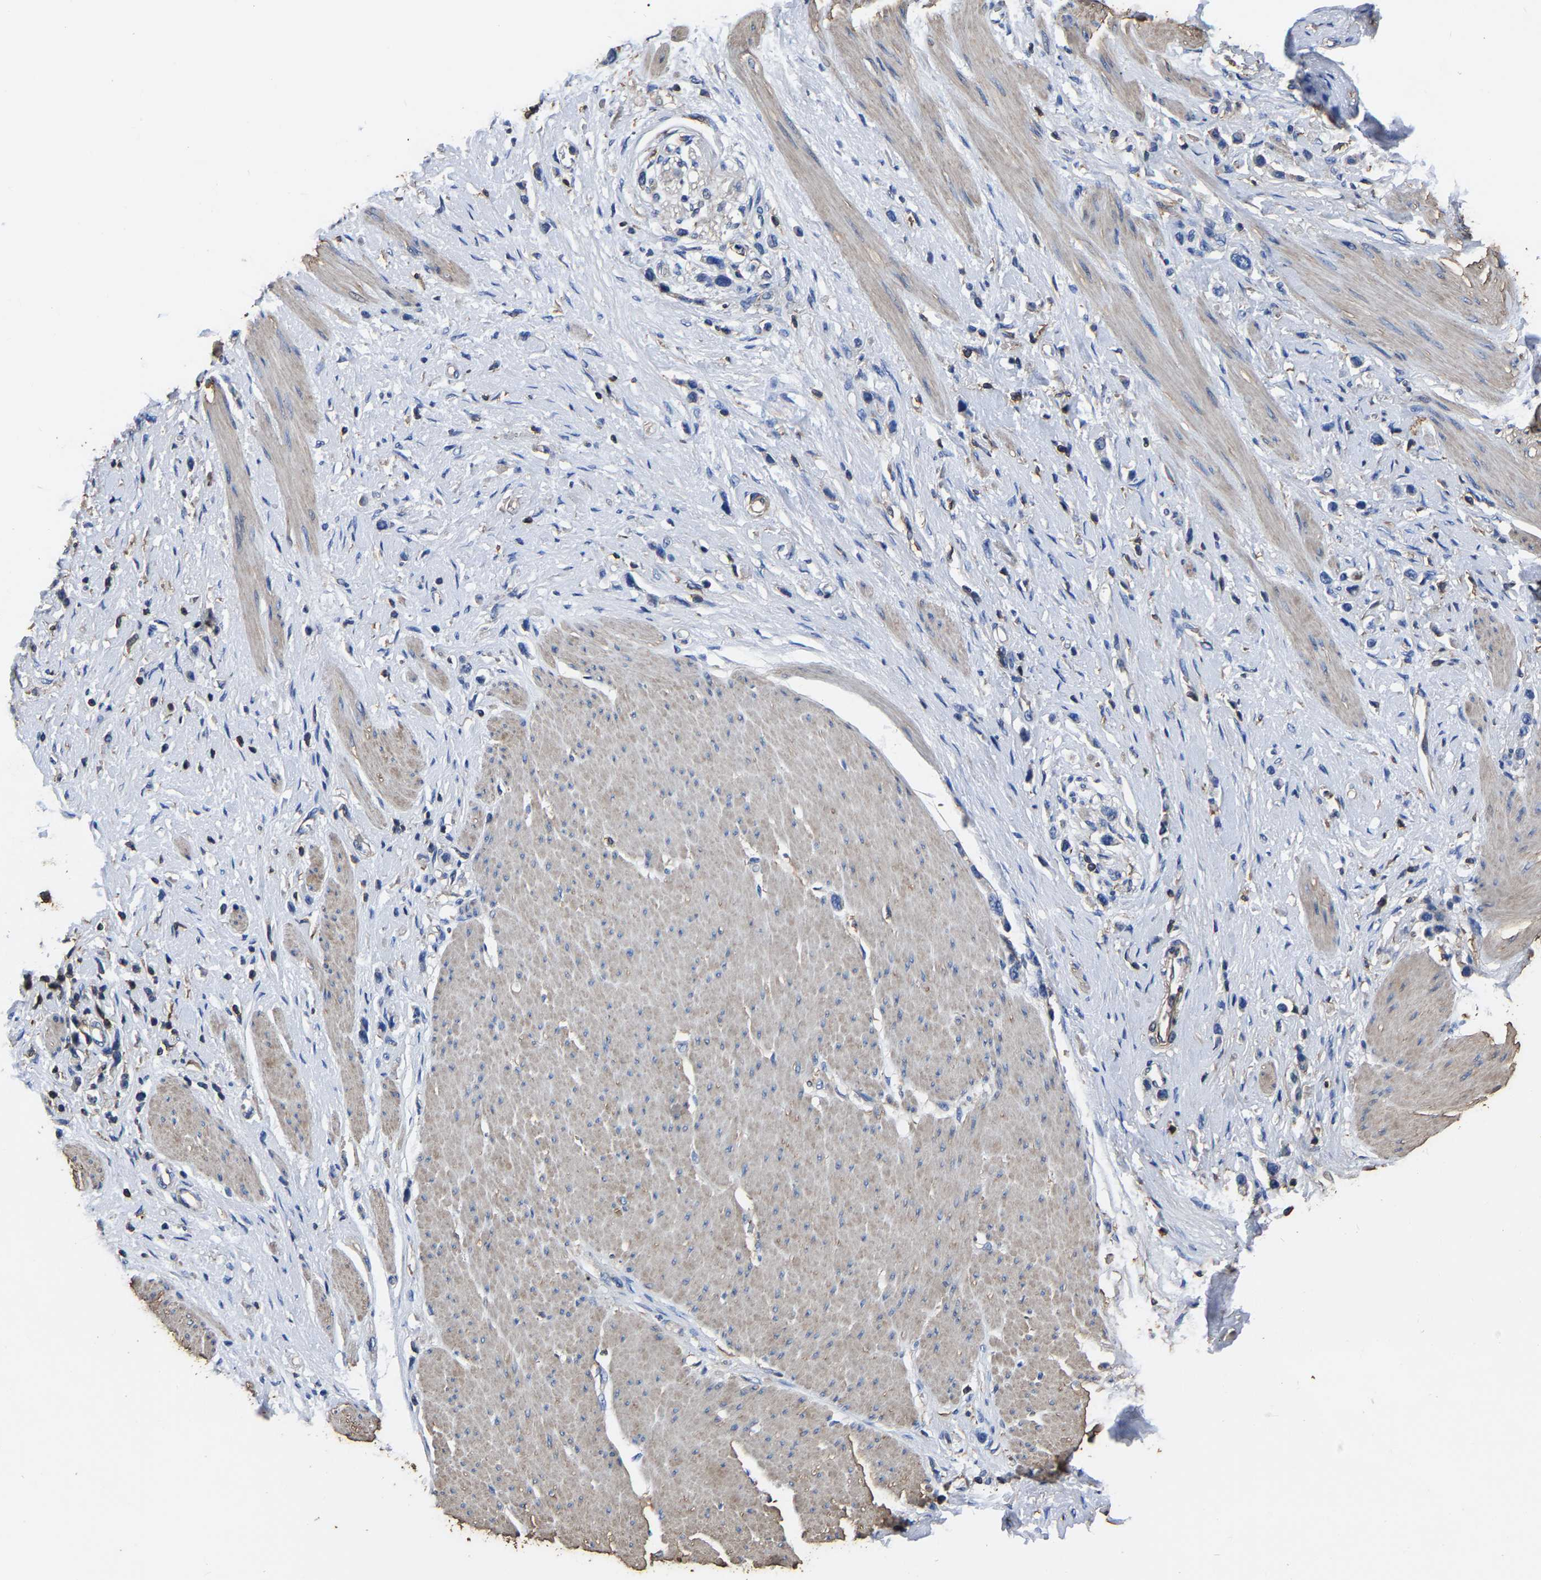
{"staining": {"intensity": "negative", "quantity": "none", "location": "none"}, "tissue": "stomach cancer", "cell_type": "Tumor cells", "image_type": "cancer", "snomed": [{"axis": "morphology", "description": "Adenocarcinoma, NOS"}, {"axis": "topography", "description": "Stomach"}], "caption": "The micrograph reveals no significant staining in tumor cells of adenocarcinoma (stomach).", "gene": "ARMT1", "patient": {"sex": "female", "age": 65}}